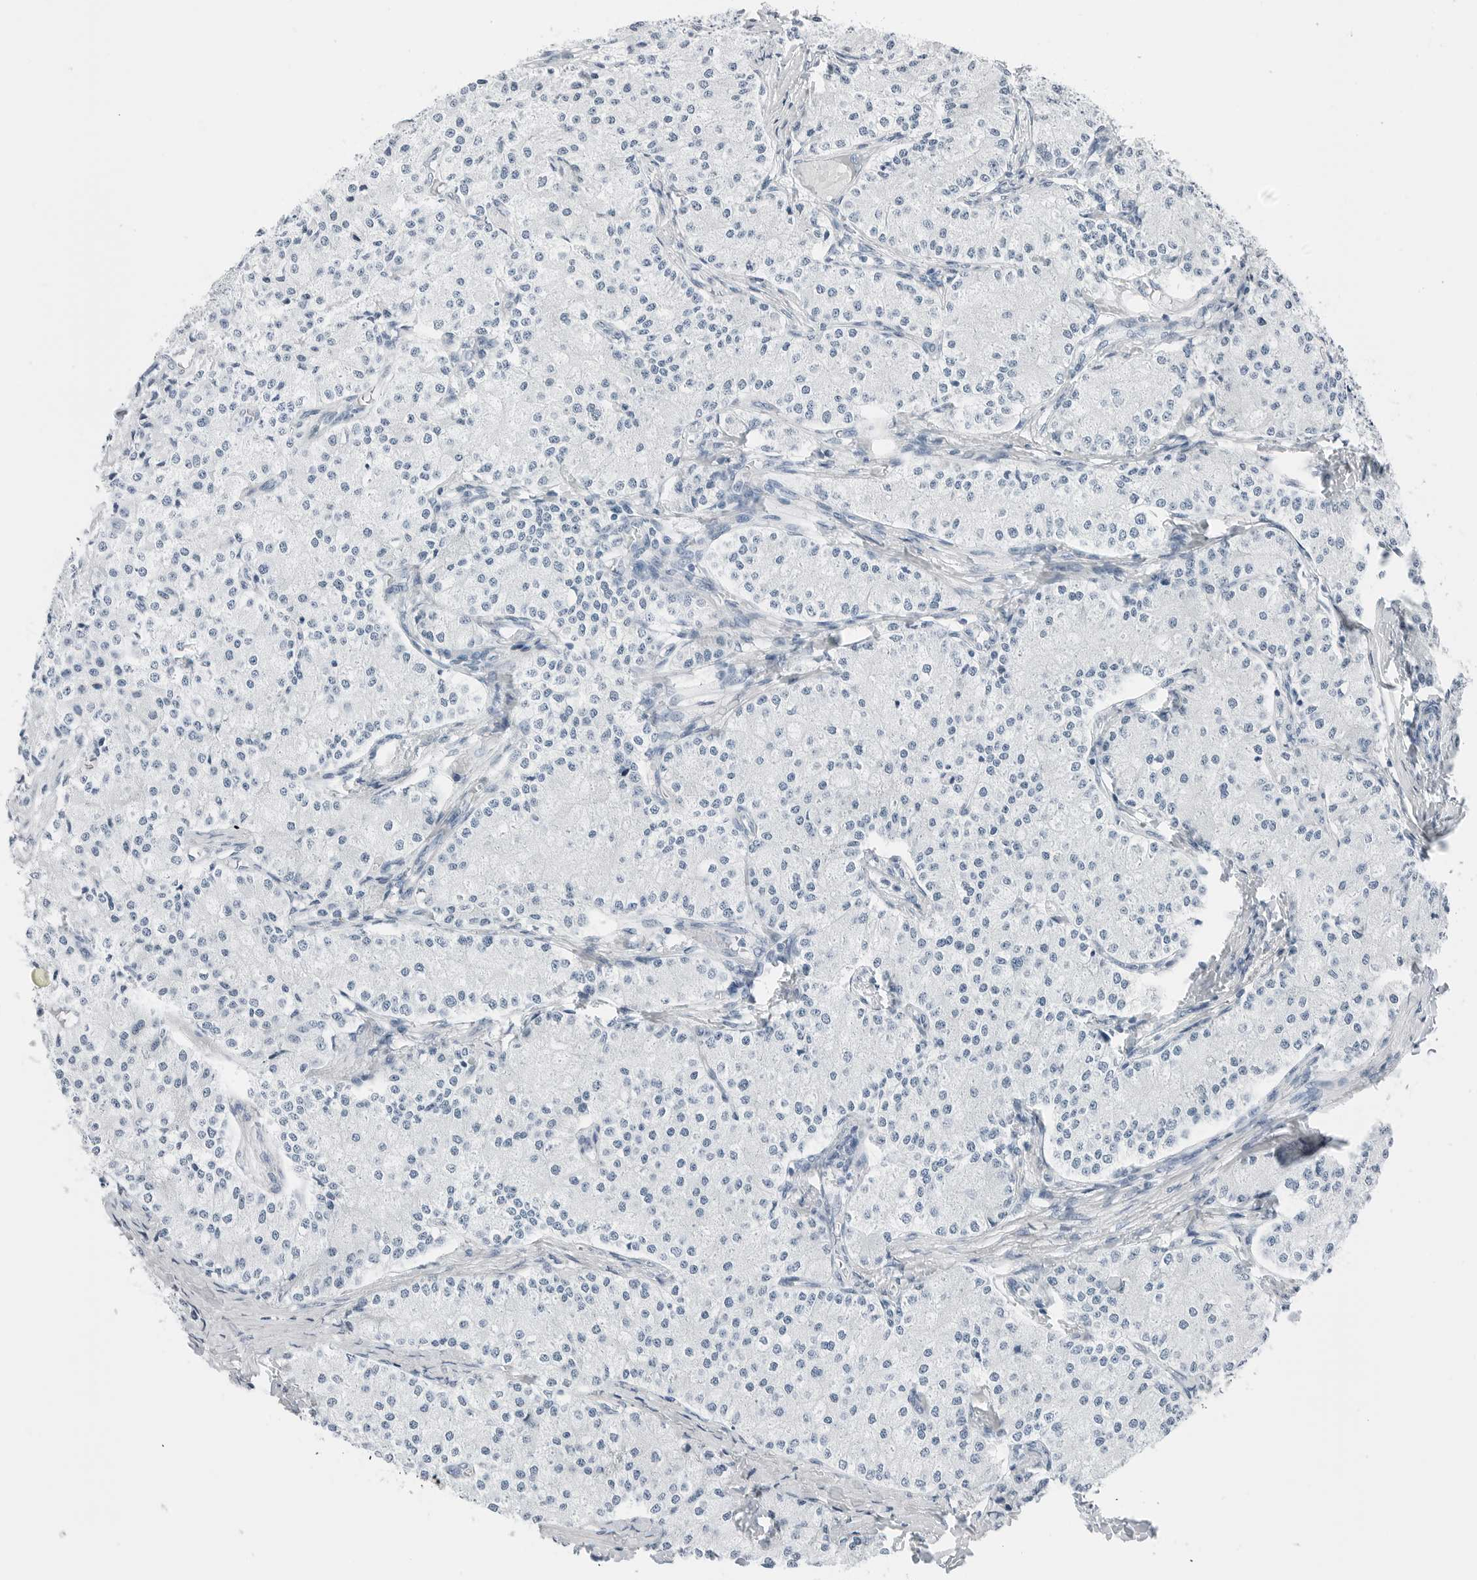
{"staining": {"intensity": "negative", "quantity": "none", "location": "none"}, "tissue": "carcinoid", "cell_type": "Tumor cells", "image_type": "cancer", "snomed": [{"axis": "morphology", "description": "Carcinoid, malignant, NOS"}, {"axis": "topography", "description": "Colon"}], "caption": "Protein analysis of carcinoid demonstrates no significant positivity in tumor cells.", "gene": "SLPI", "patient": {"sex": "female", "age": 52}}